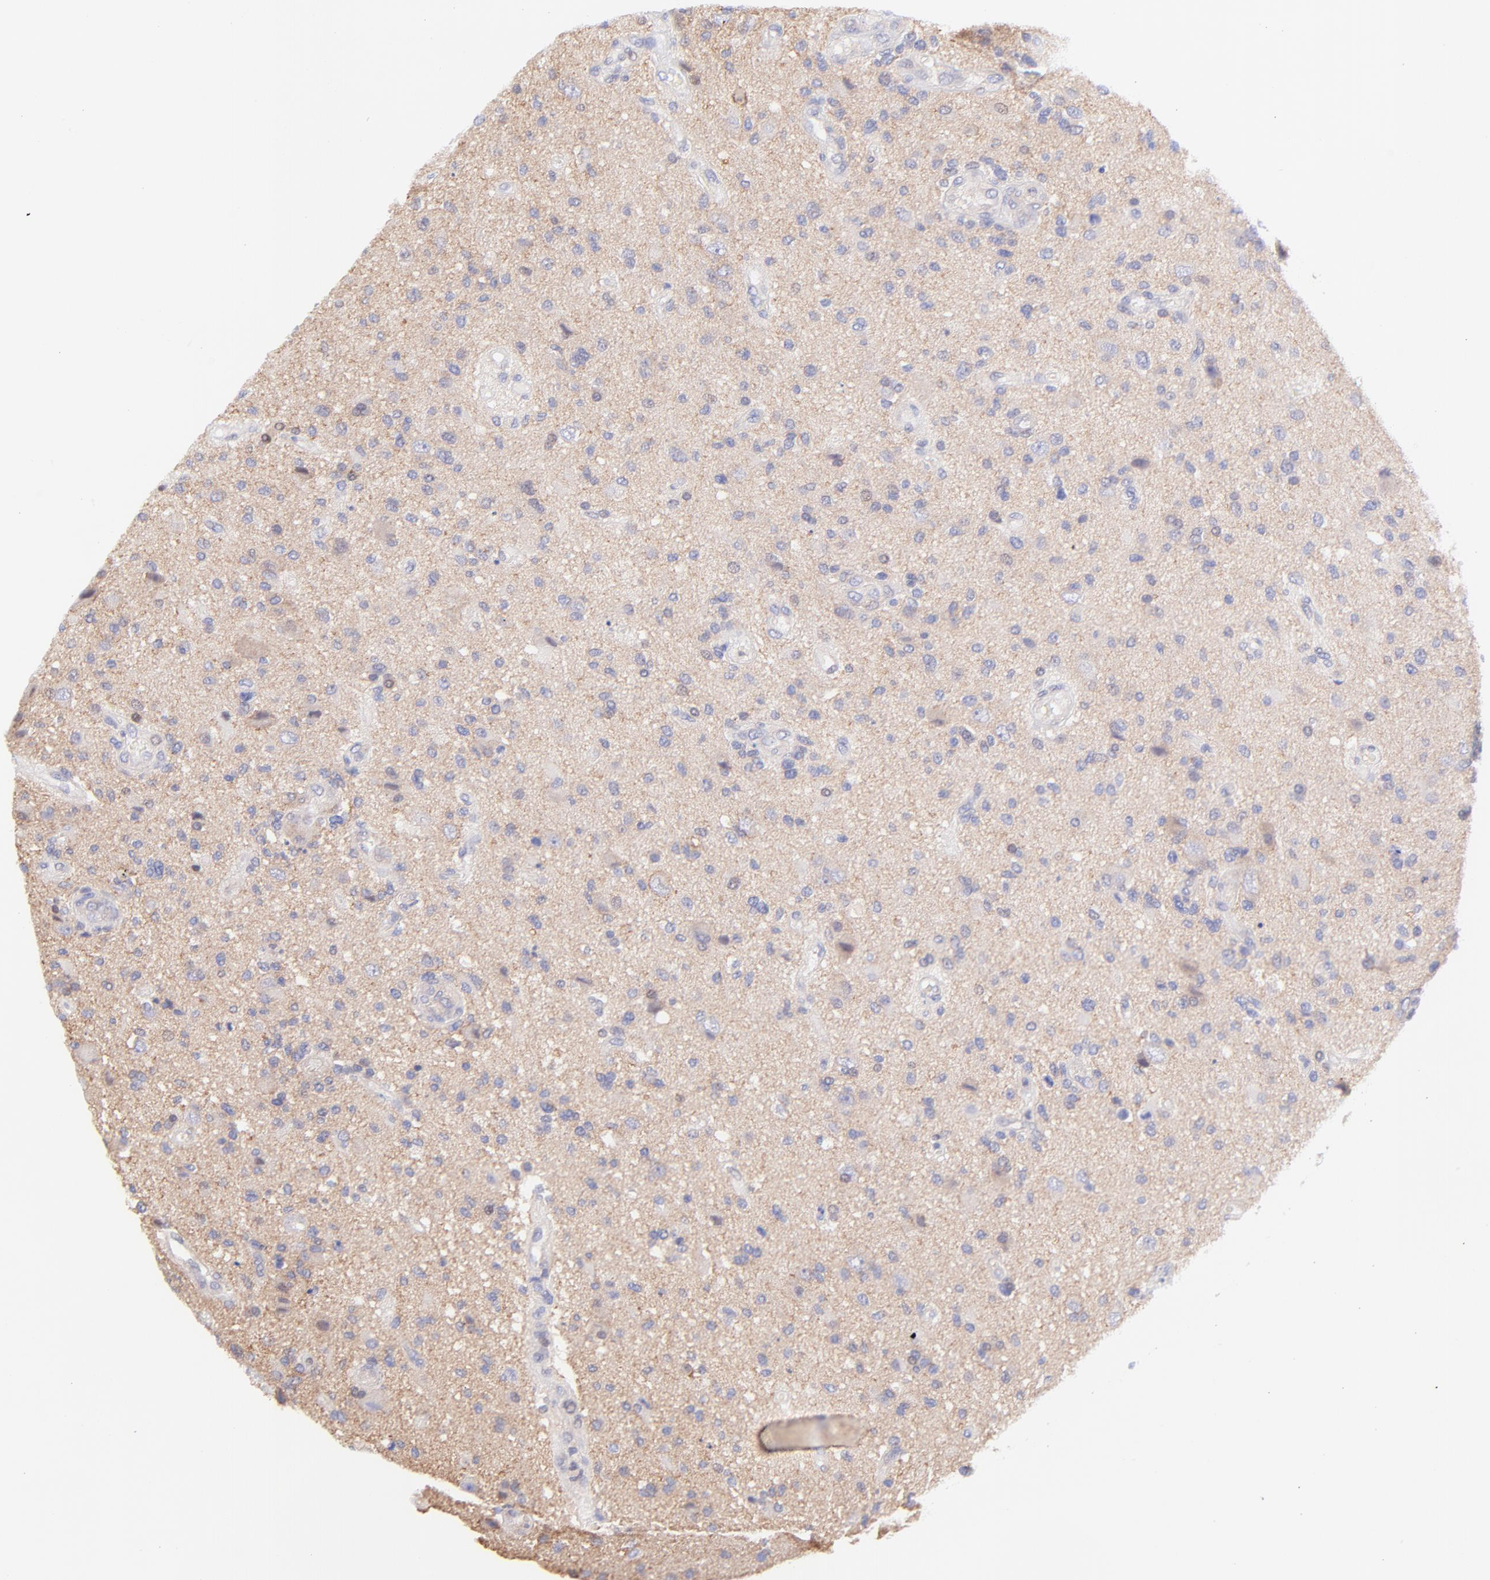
{"staining": {"intensity": "weak", "quantity": "<25%", "location": "nuclear"}, "tissue": "glioma", "cell_type": "Tumor cells", "image_type": "cancer", "snomed": [{"axis": "morphology", "description": "Normal tissue, NOS"}, {"axis": "morphology", "description": "Glioma, malignant, High grade"}, {"axis": "topography", "description": "Cerebral cortex"}], "caption": "IHC image of human glioma stained for a protein (brown), which exhibits no staining in tumor cells.", "gene": "PBDC1", "patient": {"sex": "male", "age": 75}}